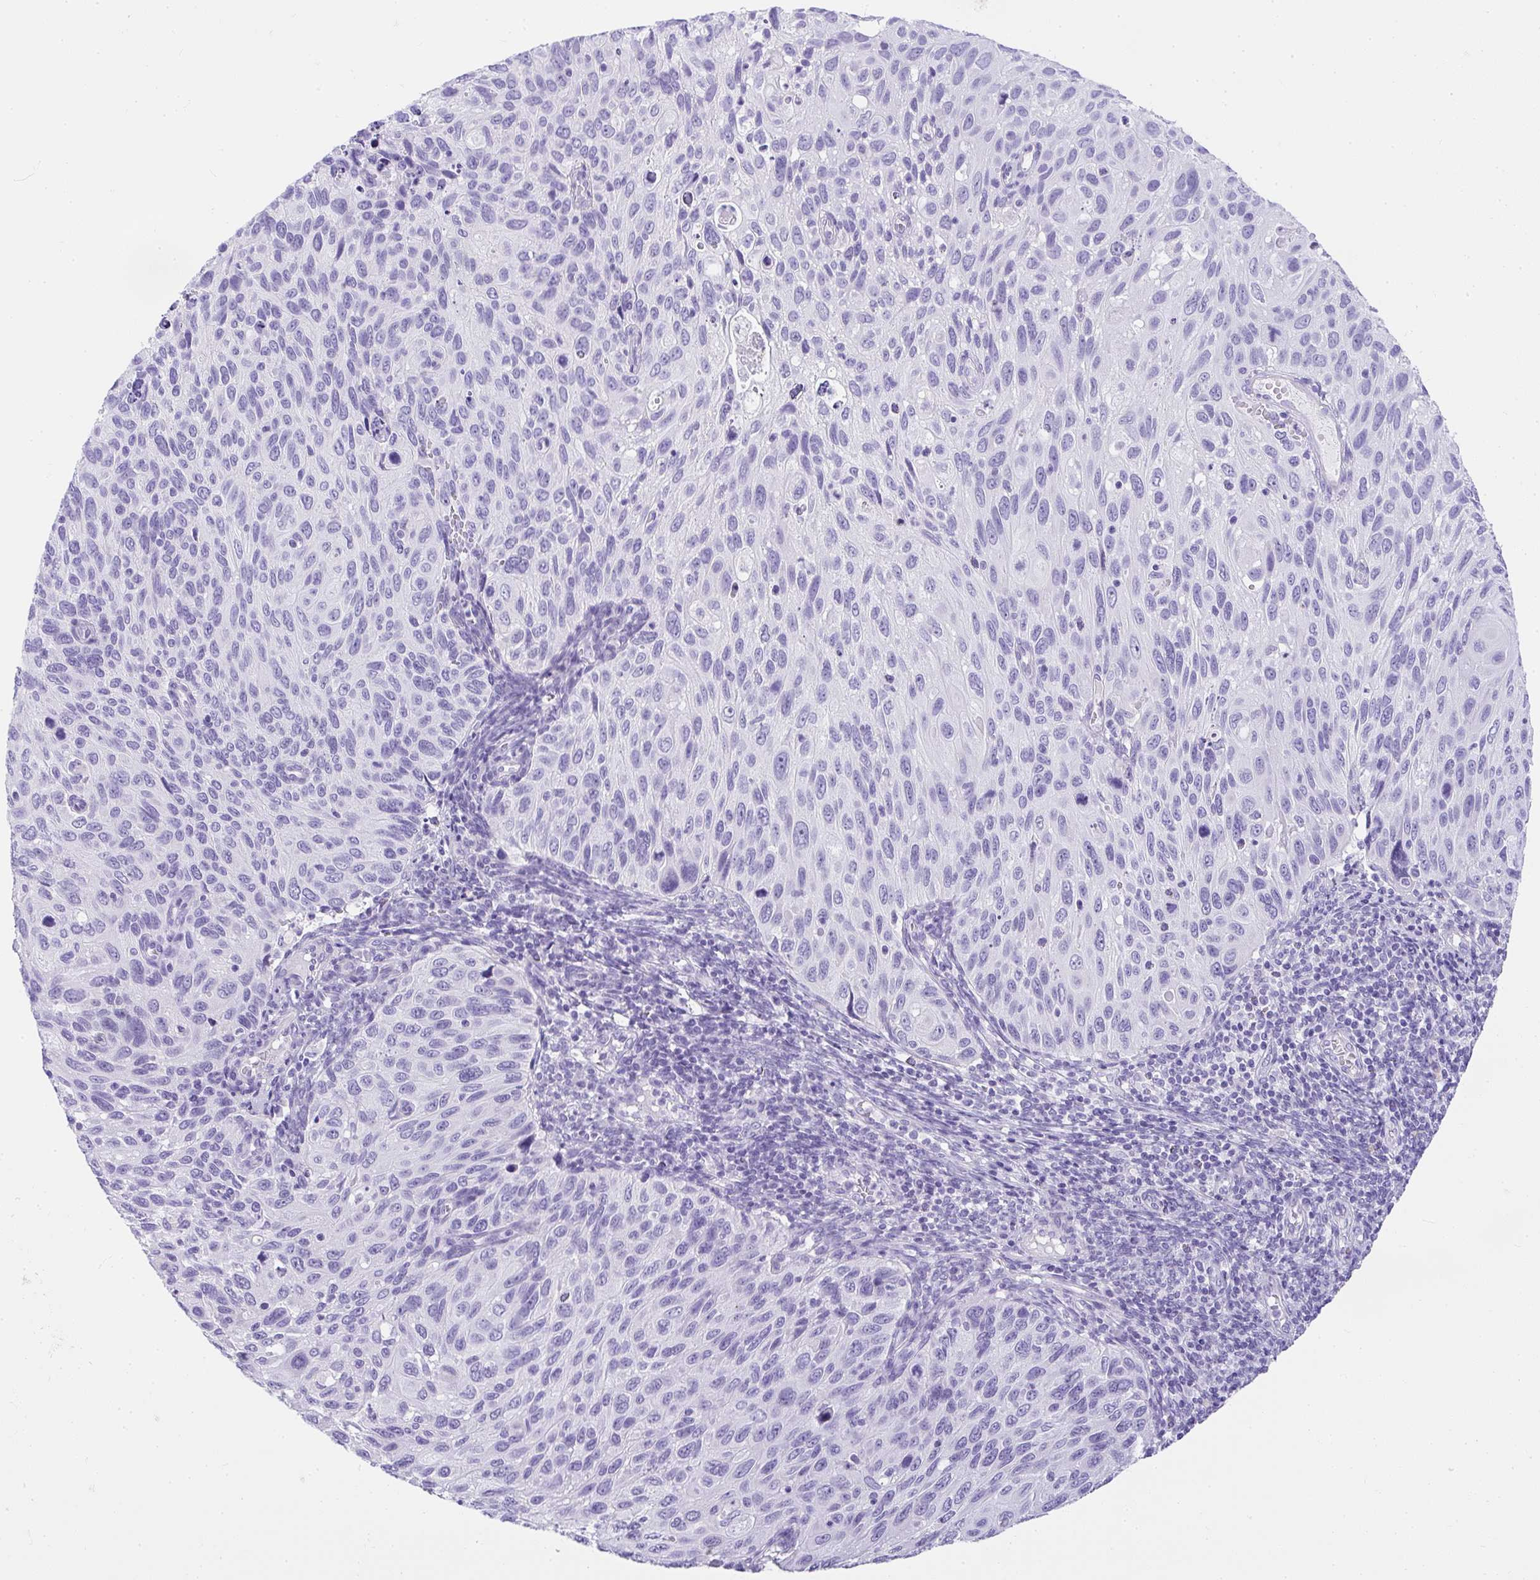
{"staining": {"intensity": "negative", "quantity": "none", "location": "none"}, "tissue": "cervical cancer", "cell_type": "Tumor cells", "image_type": "cancer", "snomed": [{"axis": "morphology", "description": "Squamous cell carcinoma, NOS"}, {"axis": "topography", "description": "Cervix"}], "caption": "Immunohistochemical staining of cervical cancer (squamous cell carcinoma) displays no significant staining in tumor cells. The staining is performed using DAB brown chromogen with nuclei counter-stained in using hematoxylin.", "gene": "AVIL", "patient": {"sex": "female", "age": 70}}